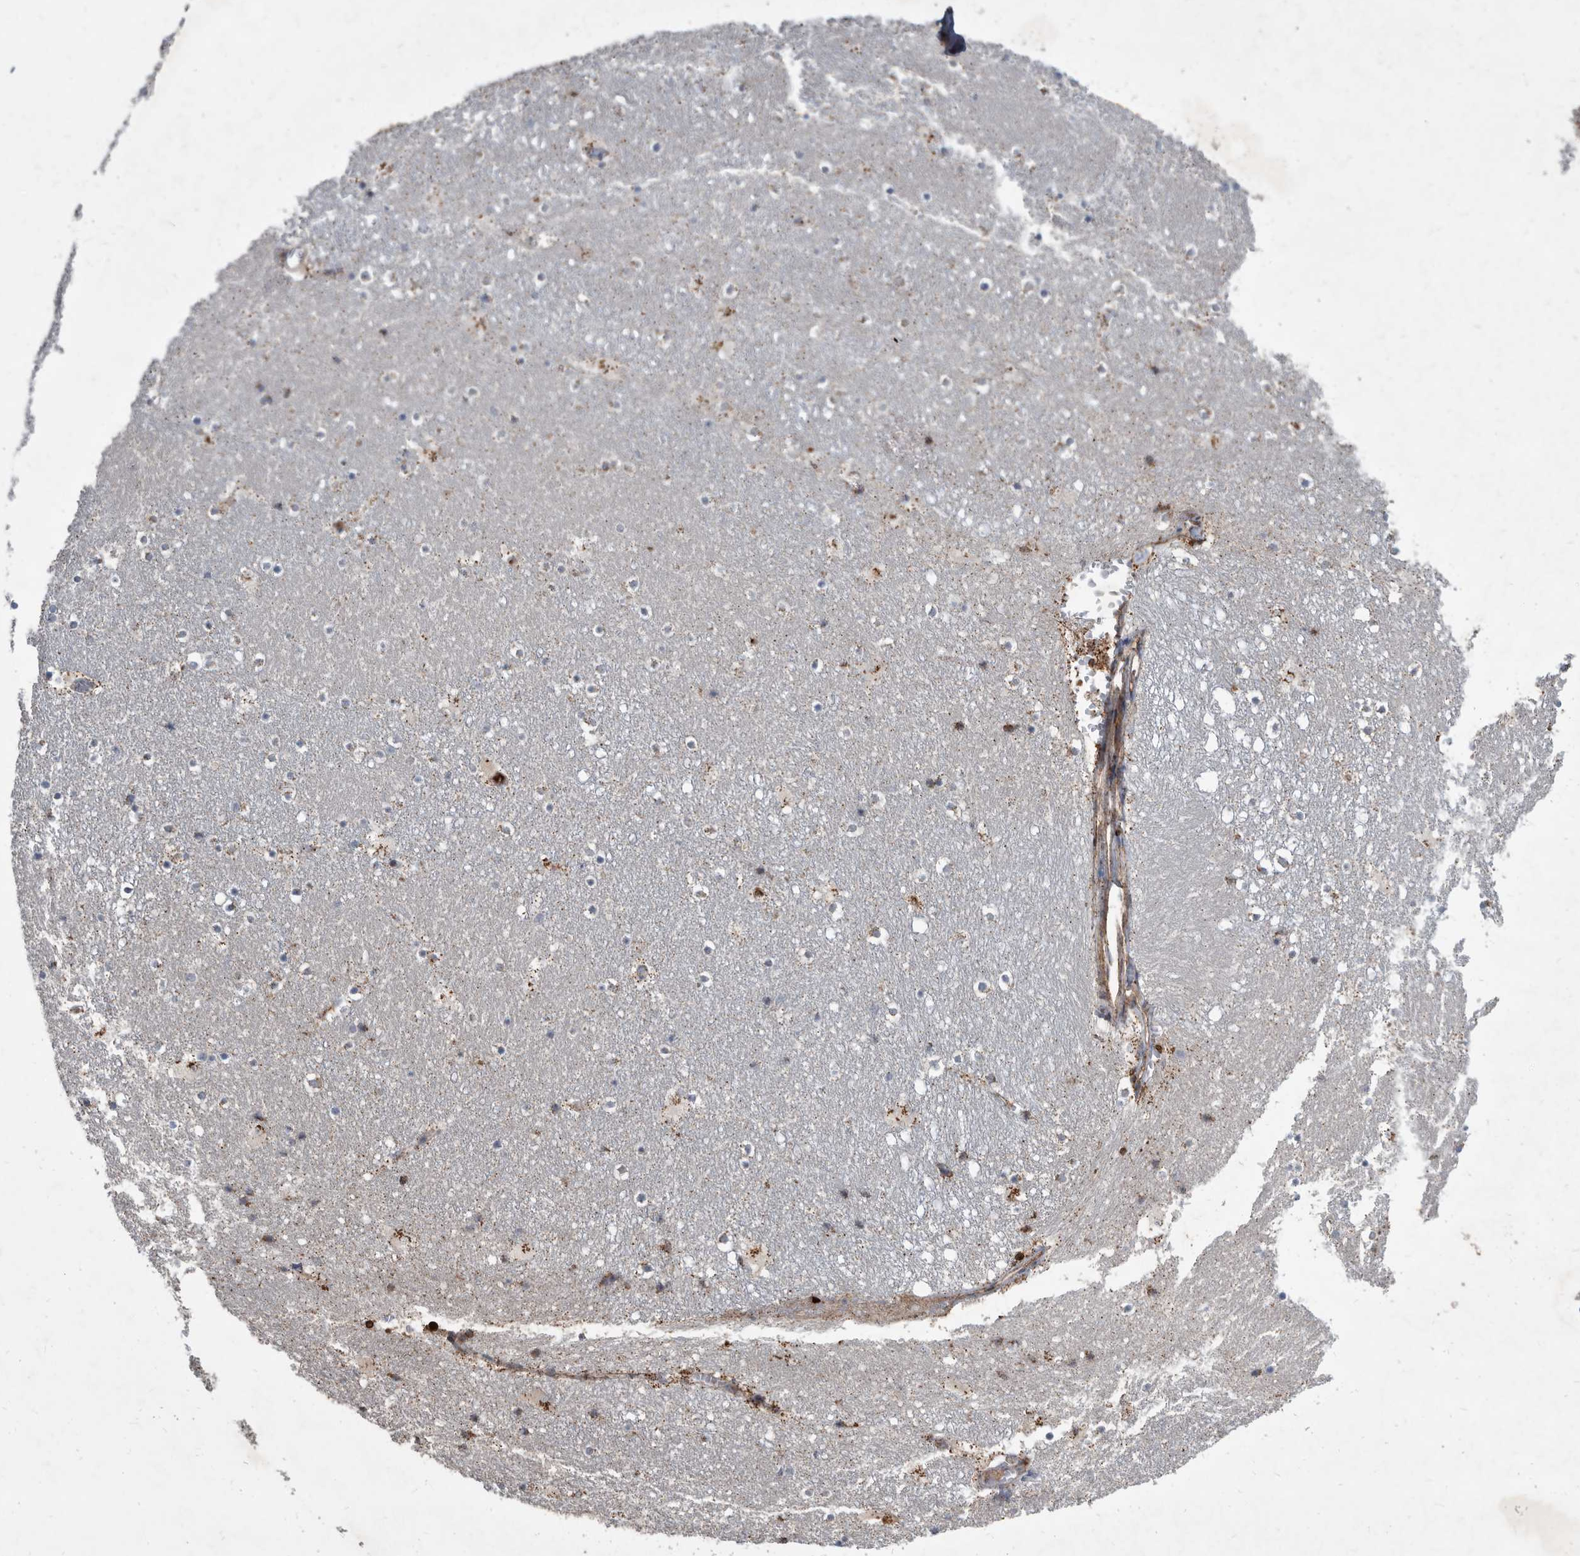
{"staining": {"intensity": "moderate", "quantity": "<25%", "location": "cytoplasmic/membranous"}, "tissue": "caudate", "cell_type": "Glial cells", "image_type": "normal", "snomed": [{"axis": "morphology", "description": "Normal tissue, NOS"}, {"axis": "topography", "description": "Lateral ventricle wall"}], "caption": "IHC image of normal human caudate stained for a protein (brown), which displays low levels of moderate cytoplasmic/membranous expression in approximately <25% of glial cells.", "gene": "PI15", "patient": {"sex": "male", "age": 45}}